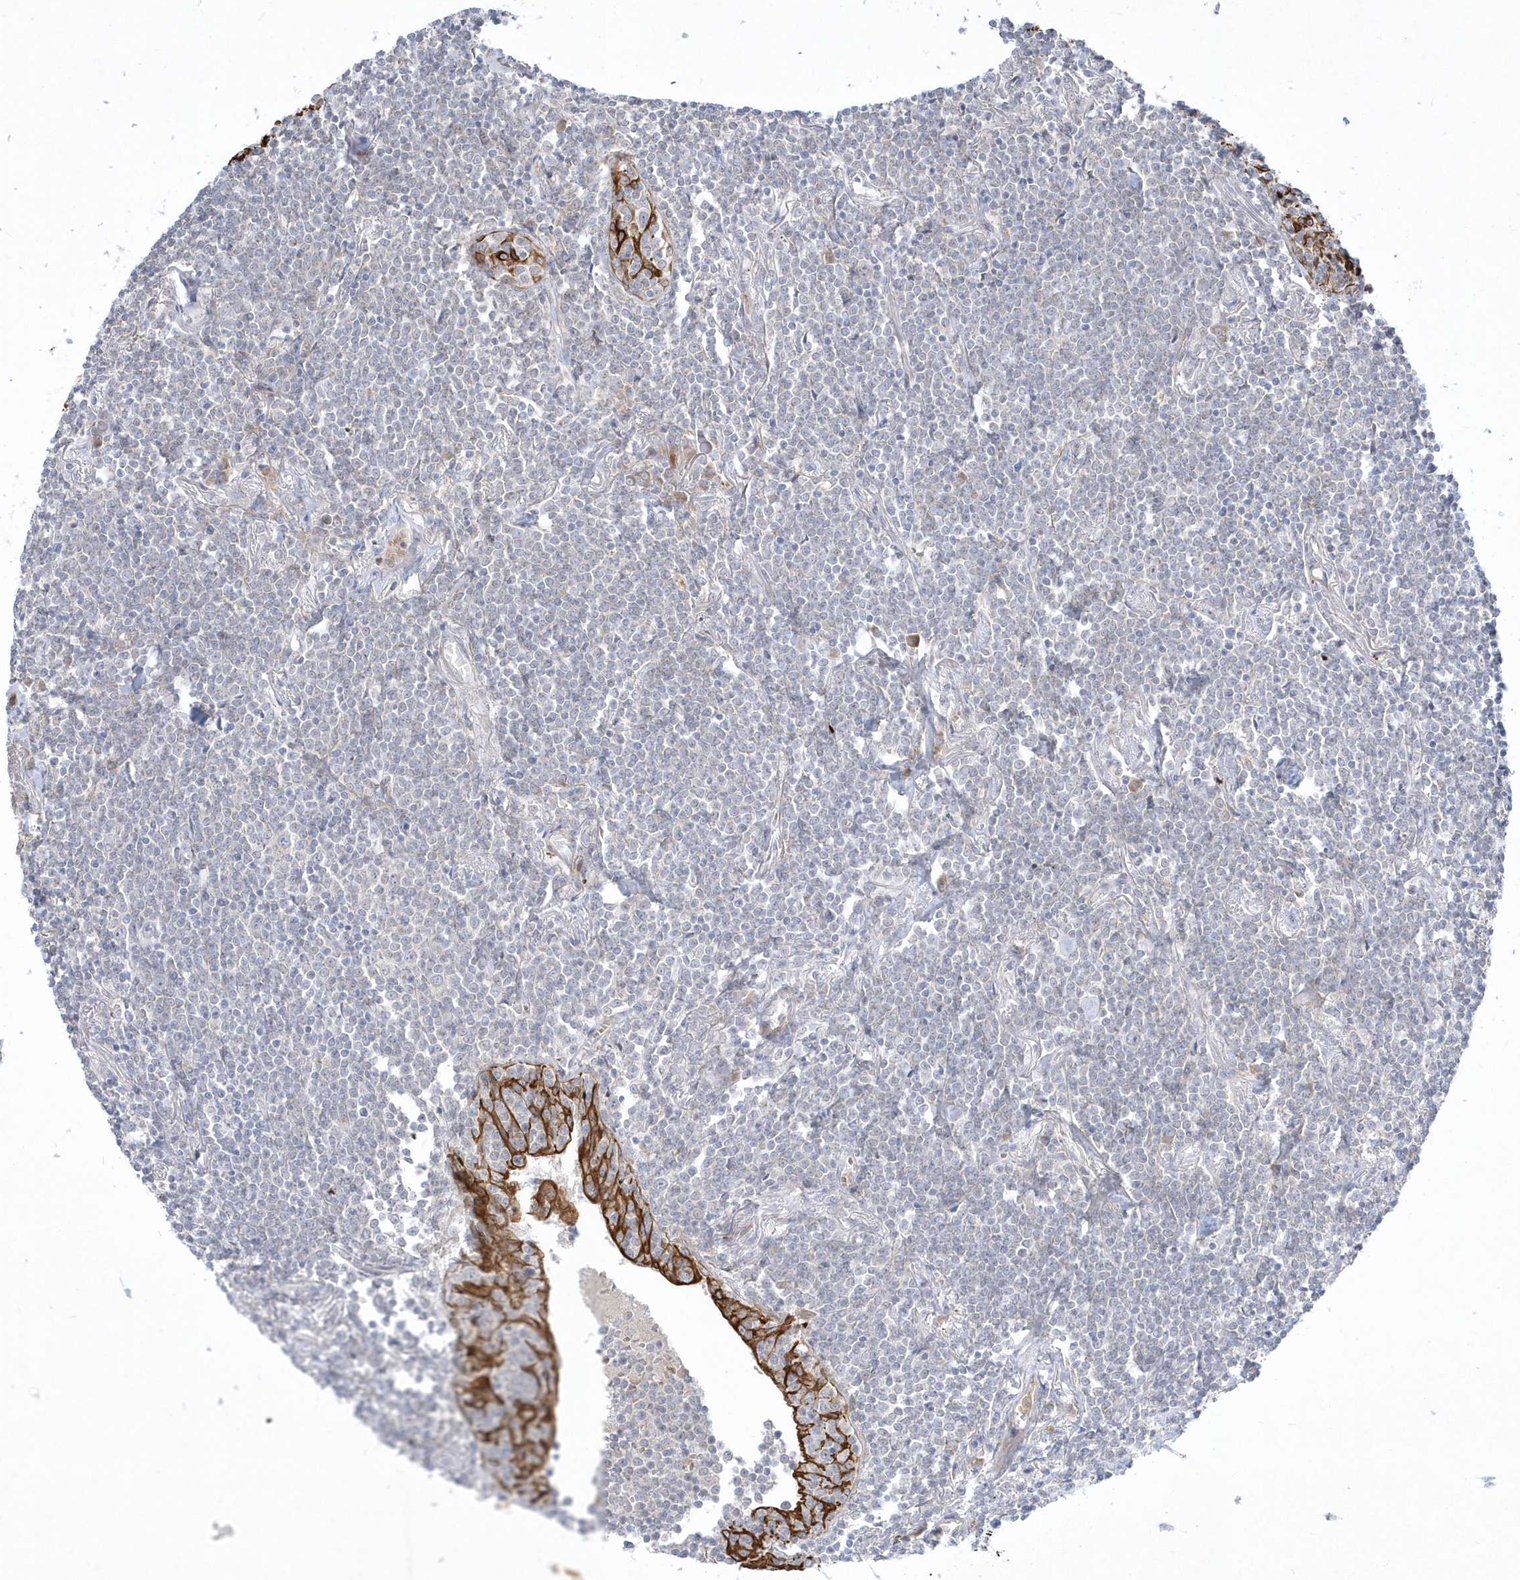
{"staining": {"intensity": "negative", "quantity": "none", "location": "none"}, "tissue": "lymphoma", "cell_type": "Tumor cells", "image_type": "cancer", "snomed": [{"axis": "morphology", "description": "Malignant lymphoma, non-Hodgkin's type, Low grade"}, {"axis": "topography", "description": "Lung"}], "caption": "Tumor cells show no significant protein positivity in lymphoma.", "gene": "LARS1", "patient": {"sex": "female", "age": 71}}